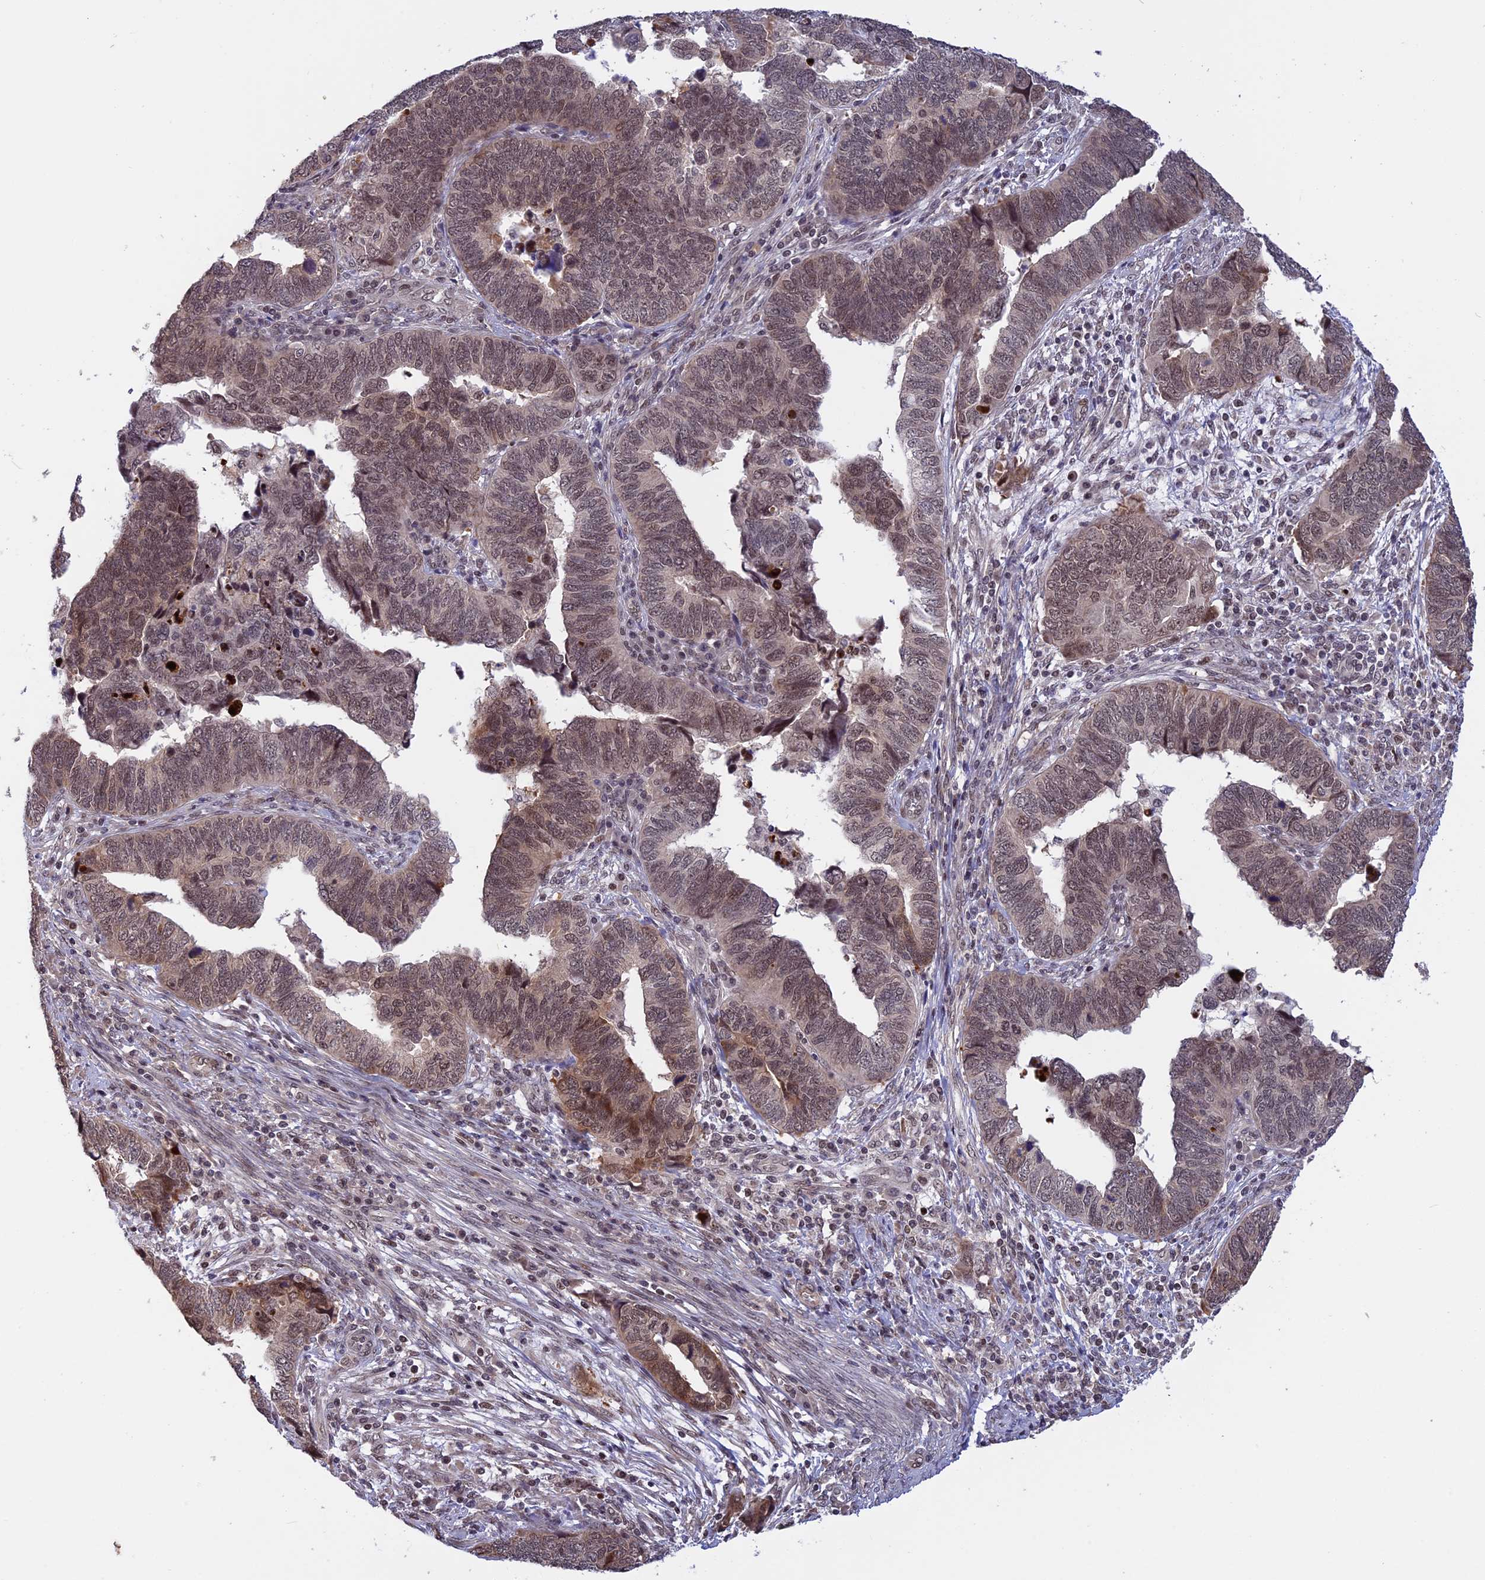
{"staining": {"intensity": "moderate", "quantity": ">75%", "location": "nuclear"}, "tissue": "endometrial cancer", "cell_type": "Tumor cells", "image_type": "cancer", "snomed": [{"axis": "morphology", "description": "Adenocarcinoma, NOS"}, {"axis": "topography", "description": "Endometrium"}], "caption": "Human endometrial adenocarcinoma stained with a brown dye demonstrates moderate nuclear positive positivity in approximately >75% of tumor cells.", "gene": "POLR2C", "patient": {"sex": "female", "age": 79}}